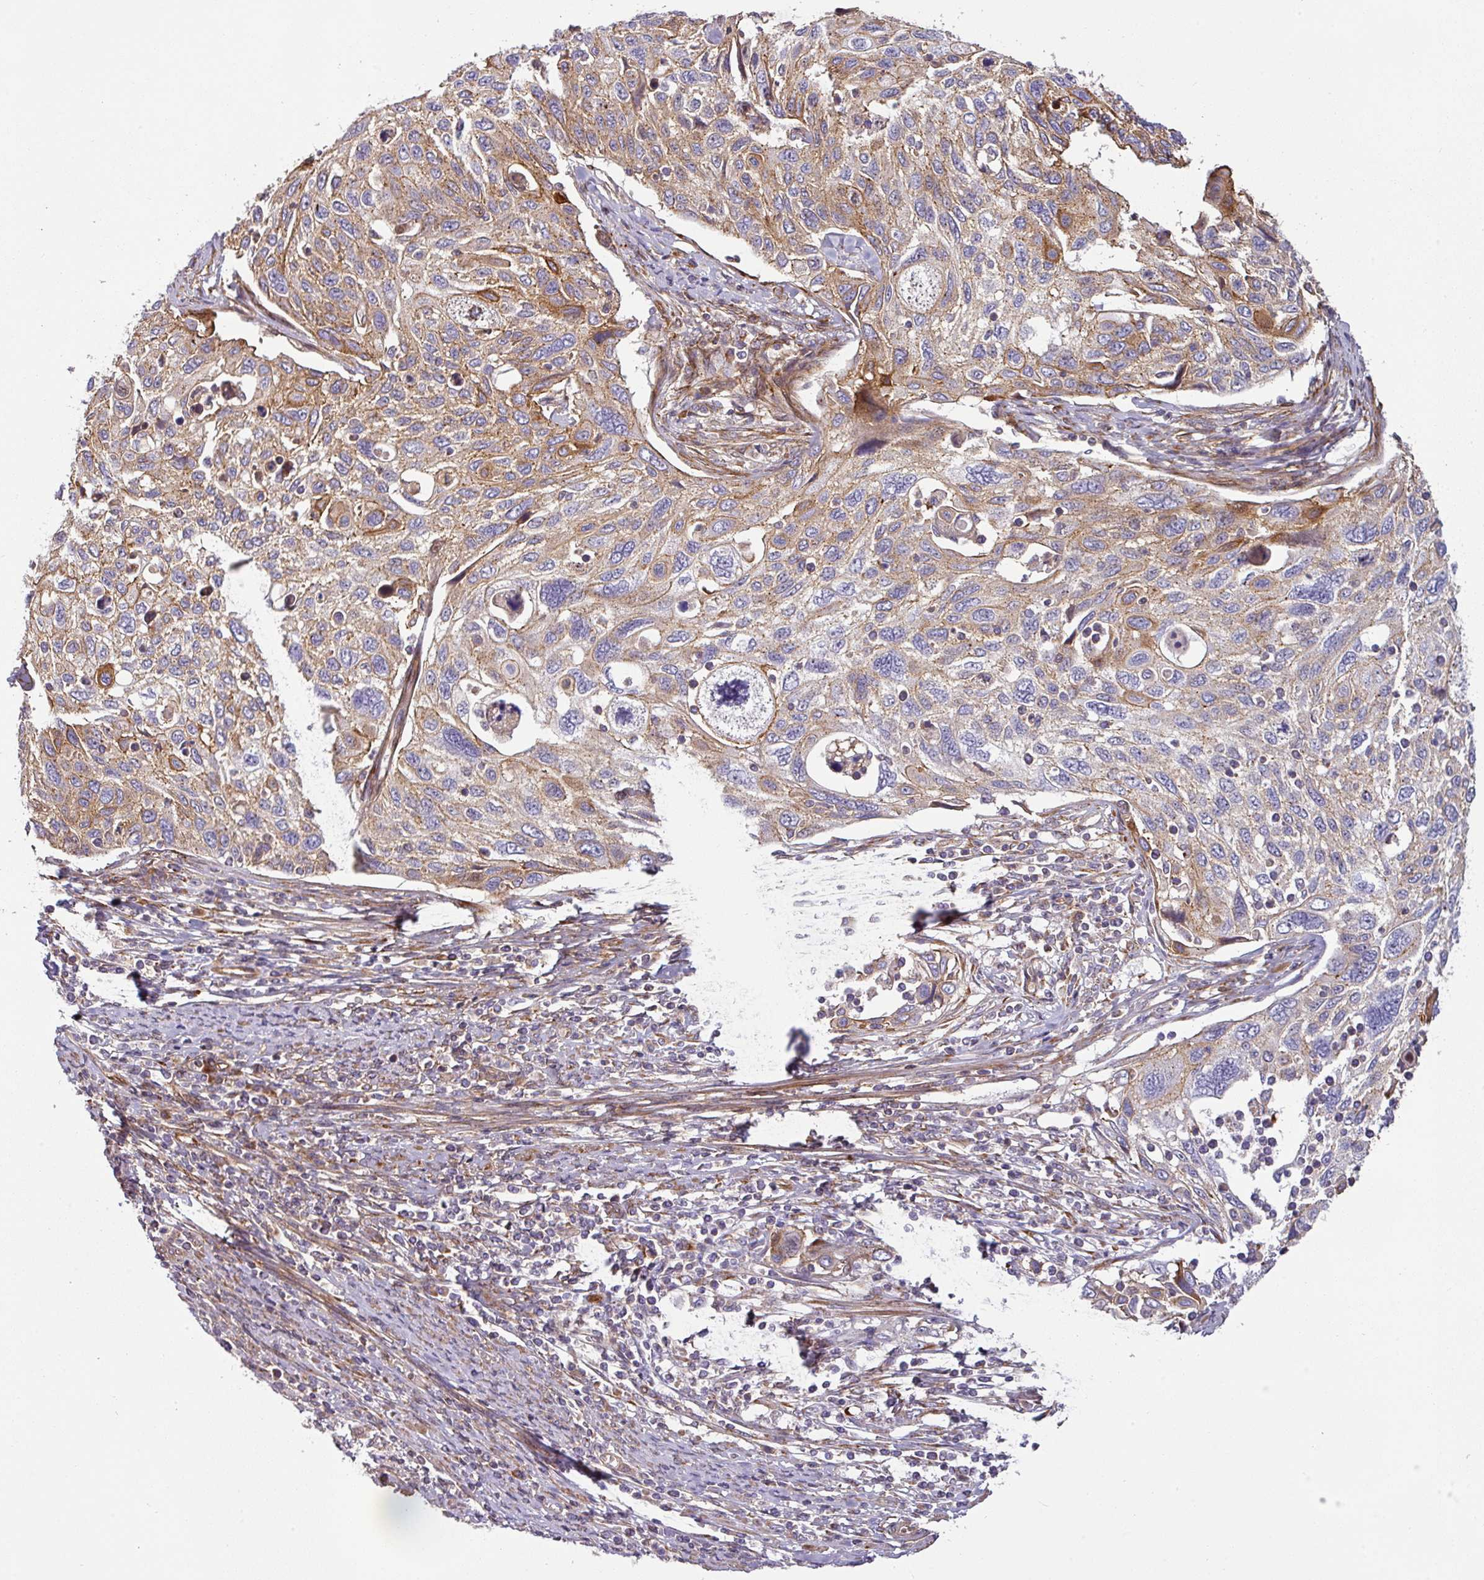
{"staining": {"intensity": "moderate", "quantity": "25%-75%", "location": "cytoplasmic/membranous"}, "tissue": "cervical cancer", "cell_type": "Tumor cells", "image_type": "cancer", "snomed": [{"axis": "morphology", "description": "Squamous cell carcinoma, NOS"}, {"axis": "topography", "description": "Cervix"}], "caption": "Immunohistochemical staining of squamous cell carcinoma (cervical) exhibits moderate cytoplasmic/membranous protein staining in approximately 25%-75% of tumor cells.", "gene": "CASP2", "patient": {"sex": "female", "age": 70}}